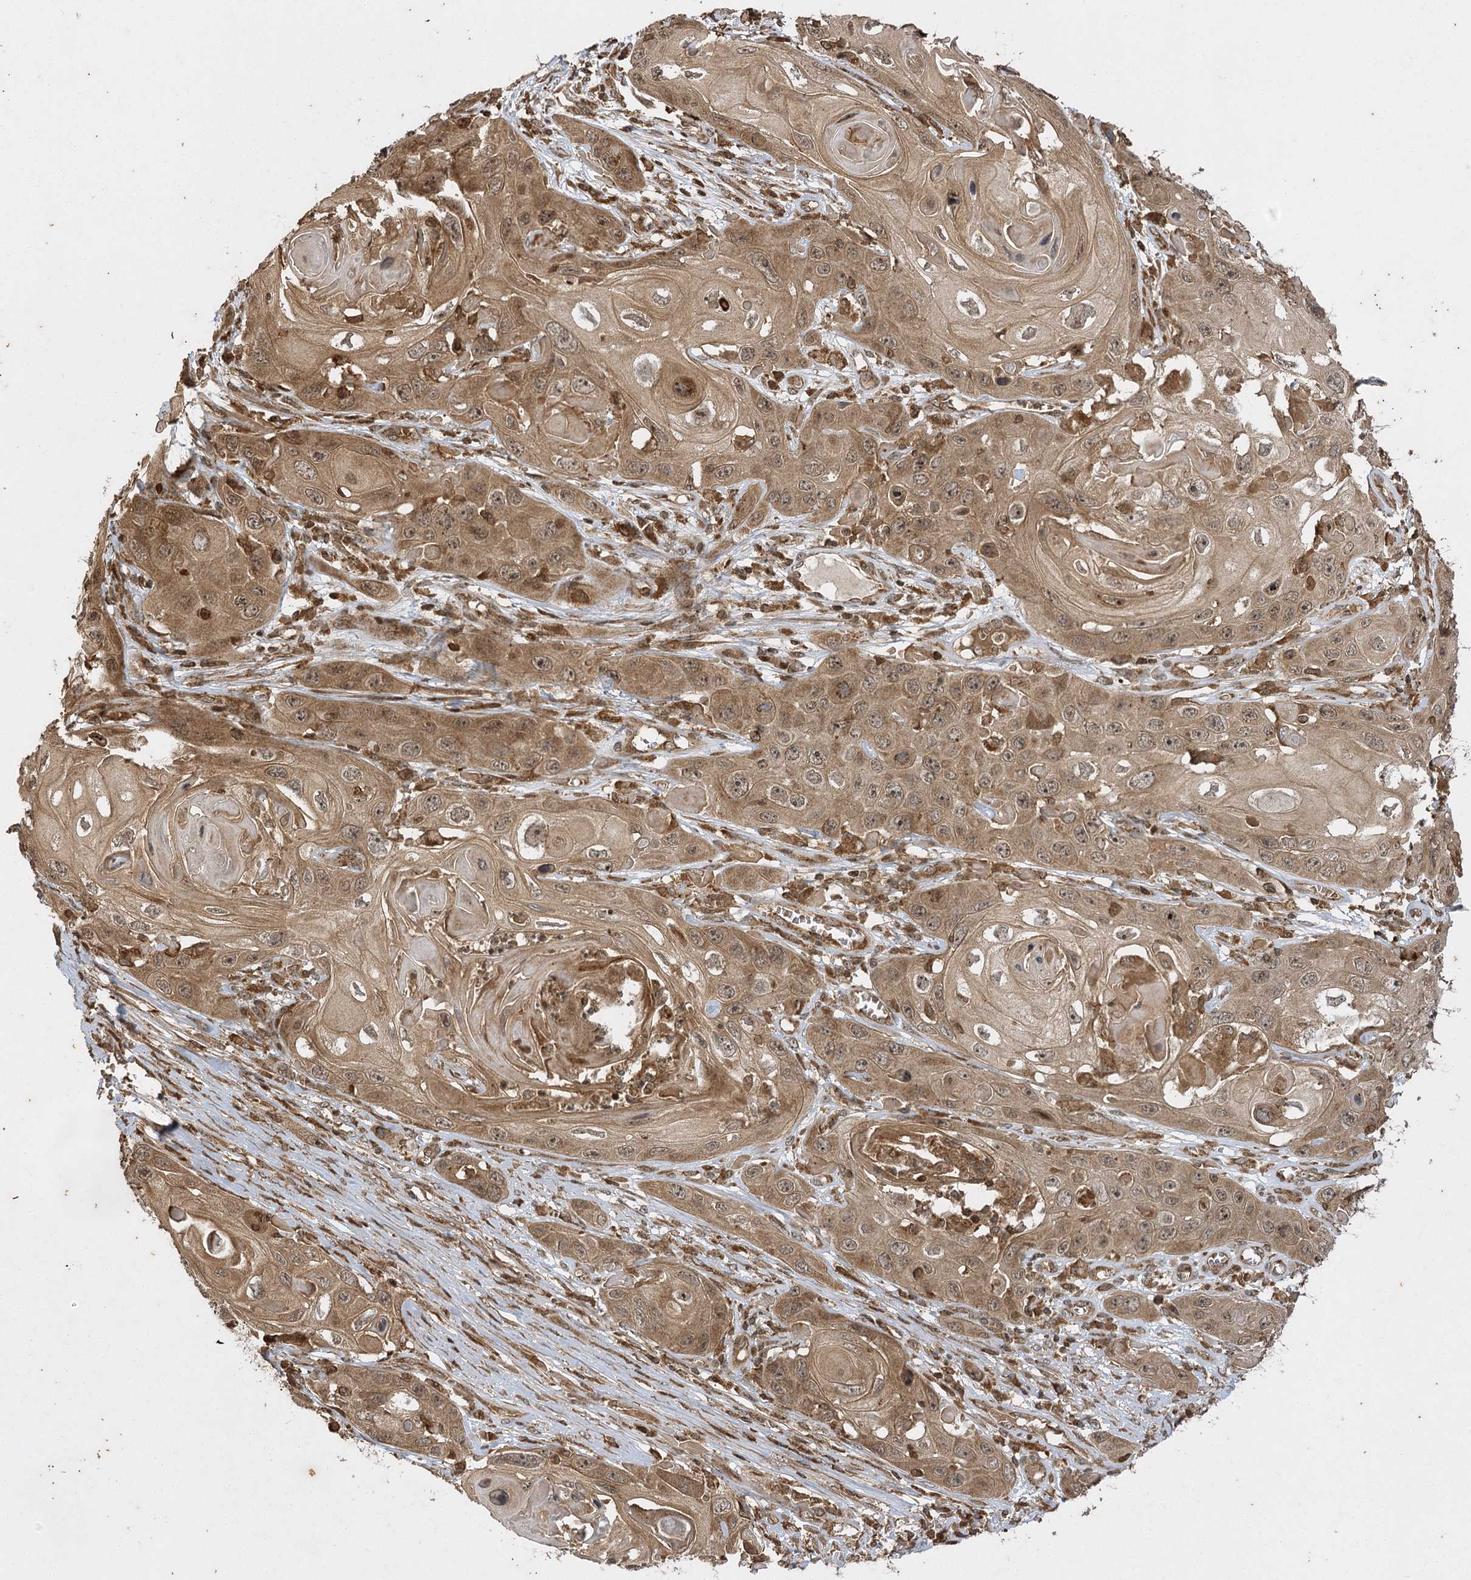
{"staining": {"intensity": "moderate", "quantity": ">75%", "location": "cytoplasmic/membranous,nuclear"}, "tissue": "skin cancer", "cell_type": "Tumor cells", "image_type": "cancer", "snomed": [{"axis": "morphology", "description": "Squamous cell carcinoma, NOS"}, {"axis": "topography", "description": "Skin"}], "caption": "Immunohistochemical staining of human skin cancer (squamous cell carcinoma) demonstrates moderate cytoplasmic/membranous and nuclear protein expression in approximately >75% of tumor cells.", "gene": "IL11RA", "patient": {"sex": "male", "age": 55}}